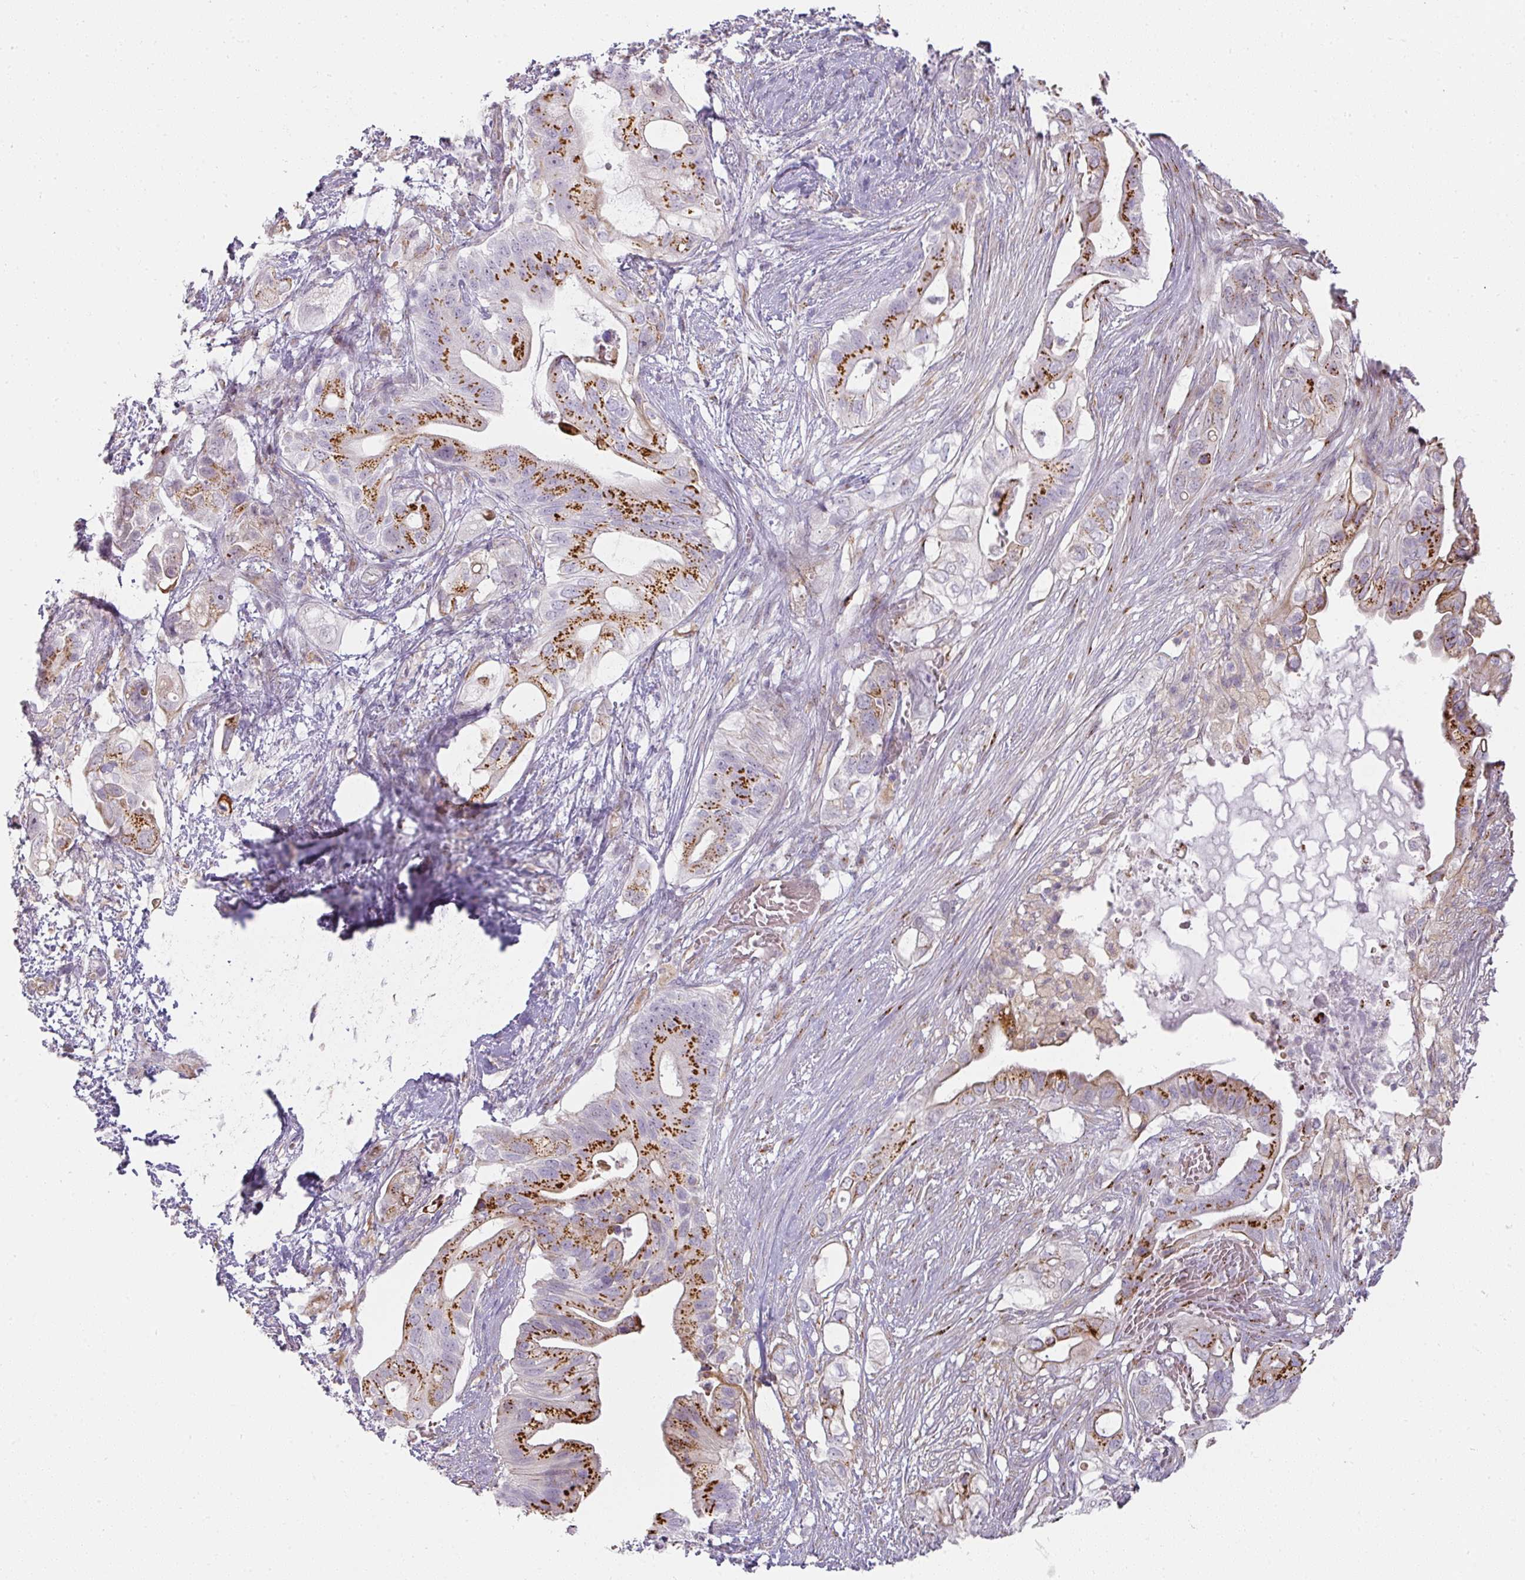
{"staining": {"intensity": "strong", "quantity": "25%-75%", "location": "cytoplasmic/membranous"}, "tissue": "pancreatic cancer", "cell_type": "Tumor cells", "image_type": "cancer", "snomed": [{"axis": "morphology", "description": "Adenocarcinoma, NOS"}, {"axis": "topography", "description": "Pancreas"}], "caption": "There is high levels of strong cytoplasmic/membranous positivity in tumor cells of adenocarcinoma (pancreatic), as demonstrated by immunohistochemical staining (brown color).", "gene": "ATP8B2", "patient": {"sex": "female", "age": 72}}